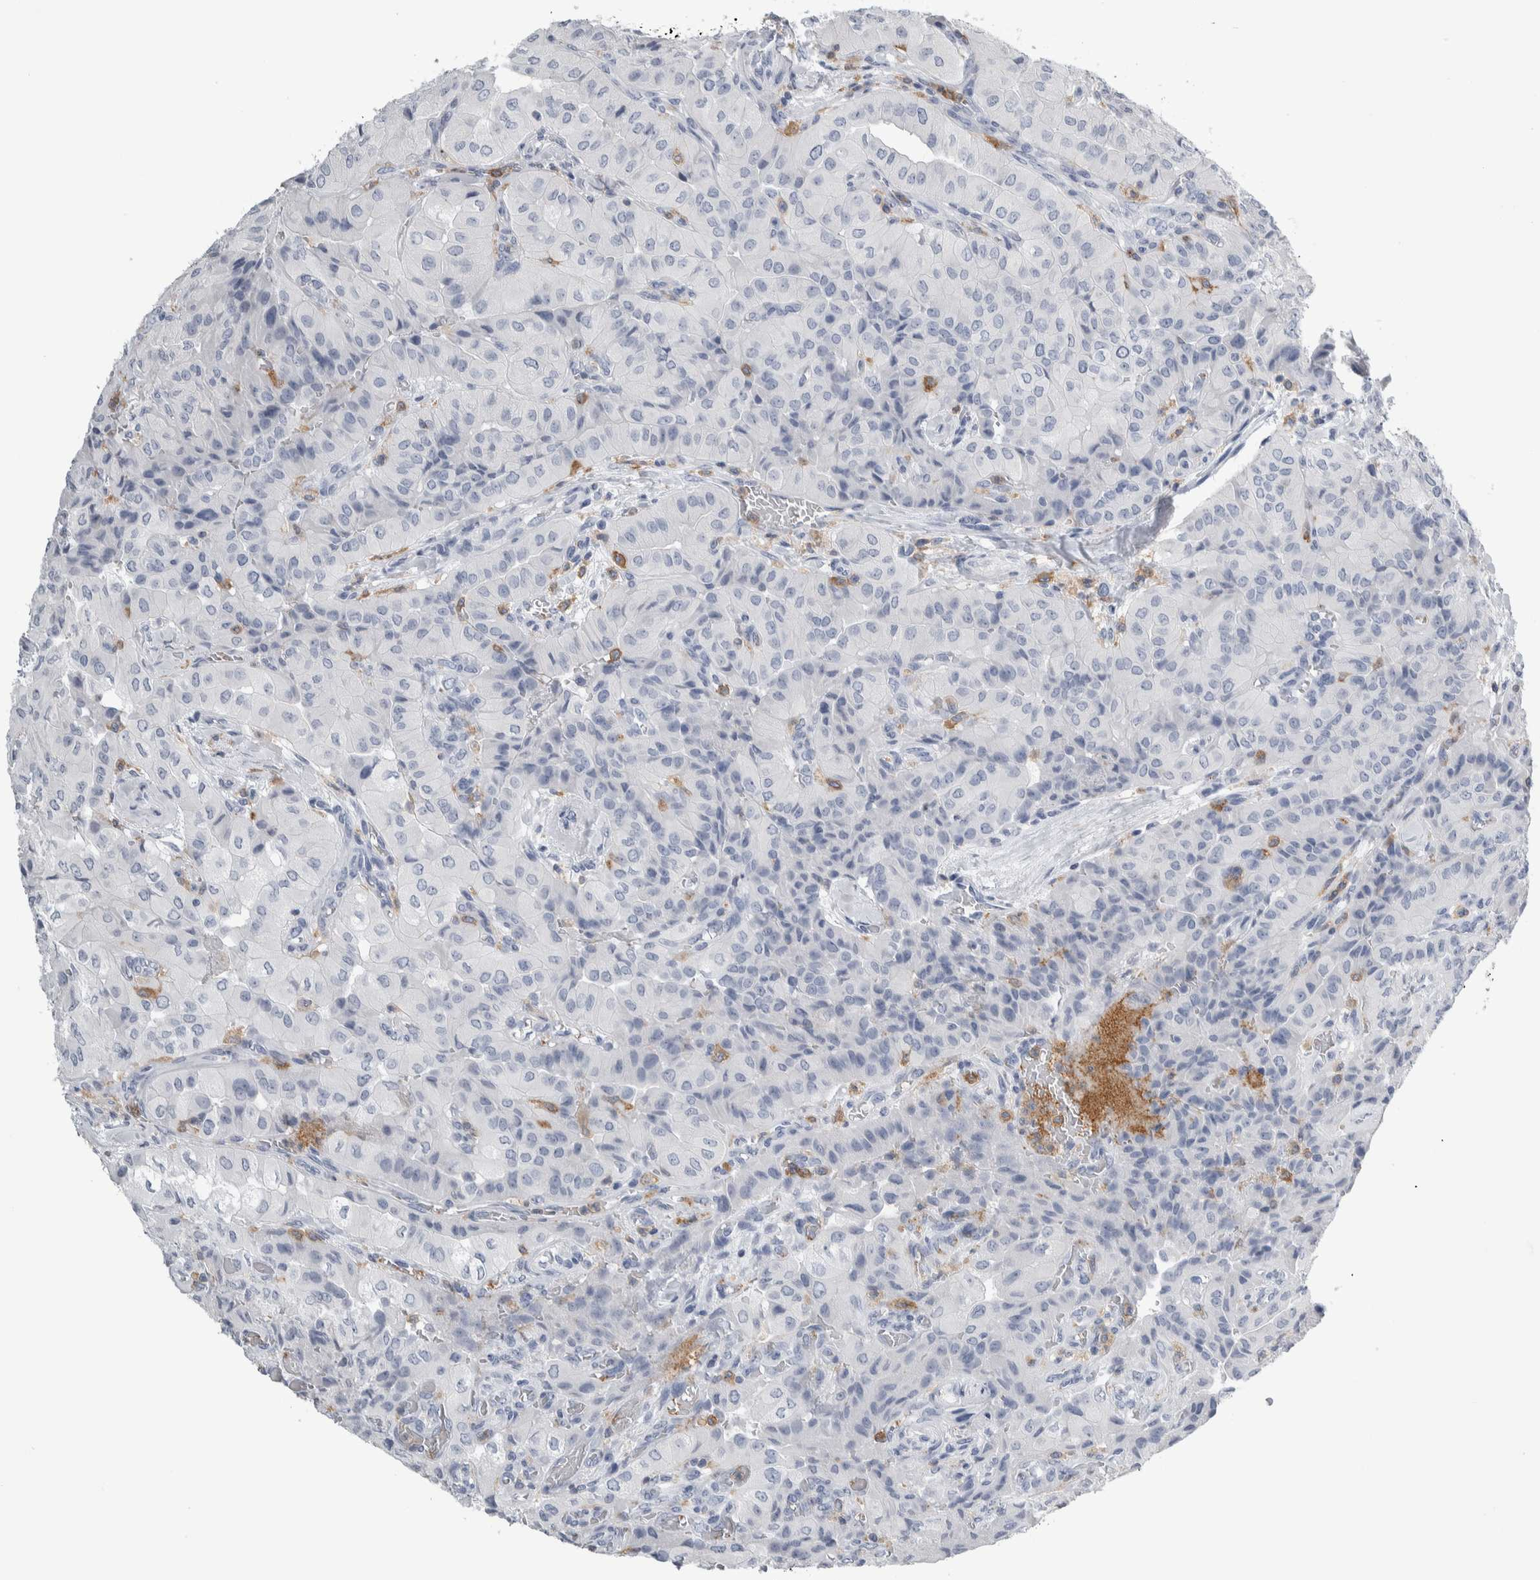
{"staining": {"intensity": "negative", "quantity": "none", "location": "none"}, "tissue": "thyroid cancer", "cell_type": "Tumor cells", "image_type": "cancer", "snomed": [{"axis": "morphology", "description": "Papillary adenocarcinoma, NOS"}, {"axis": "topography", "description": "Thyroid gland"}], "caption": "This is an immunohistochemistry histopathology image of papillary adenocarcinoma (thyroid). There is no positivity in tumor cells.", "gene": "SKAP2", "patient": {"sex": "female", "age": 59}}